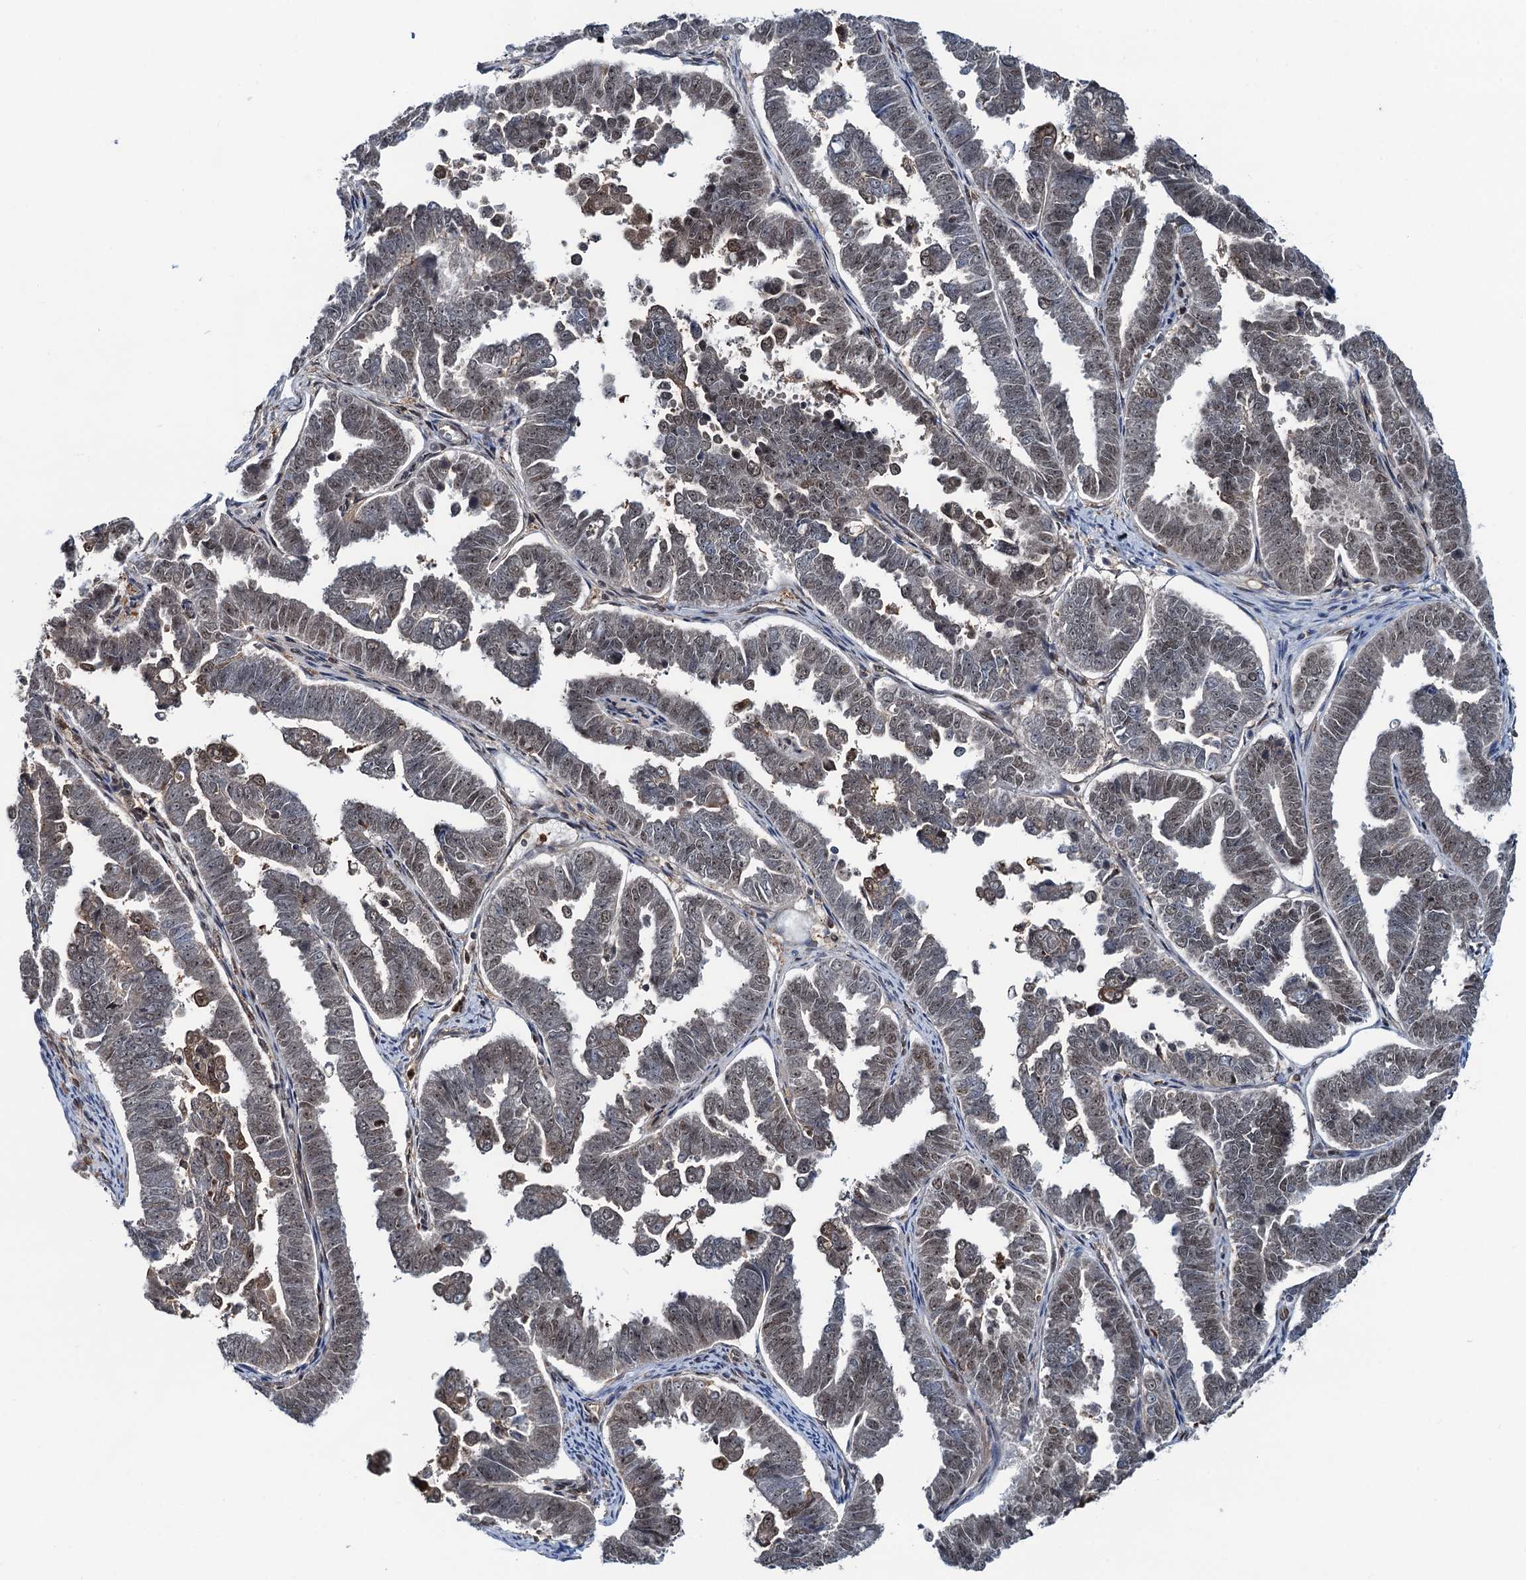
{"staining": {"intensity": "weak", "quantity": ">75%", "location": "nuclear"}, "tissue": "endometrial cancer", "cell_type": "Tumor cells", "image_type": "cancer", "snomed": [{"axis": "morphology", "description": "Adenocarcinoma, NOS"}, {"axis": "topography", "description": "Endometrium"}], "caption": "High-power microscopy captured an immunohistochemistry (IHC) micrograph of endometrial cancer (adenocarcinoma), revealing weak nuclear staining in approximately >75% of tumor cells. The staining is performed using DAB (3,3'-diaminobenzidine) brown chromogen to label protein expression. The nuclei are counter-stained blue using hematoxylin.", "gene": "ZNF609", "patient": {"sex": "female", "age": 75}}